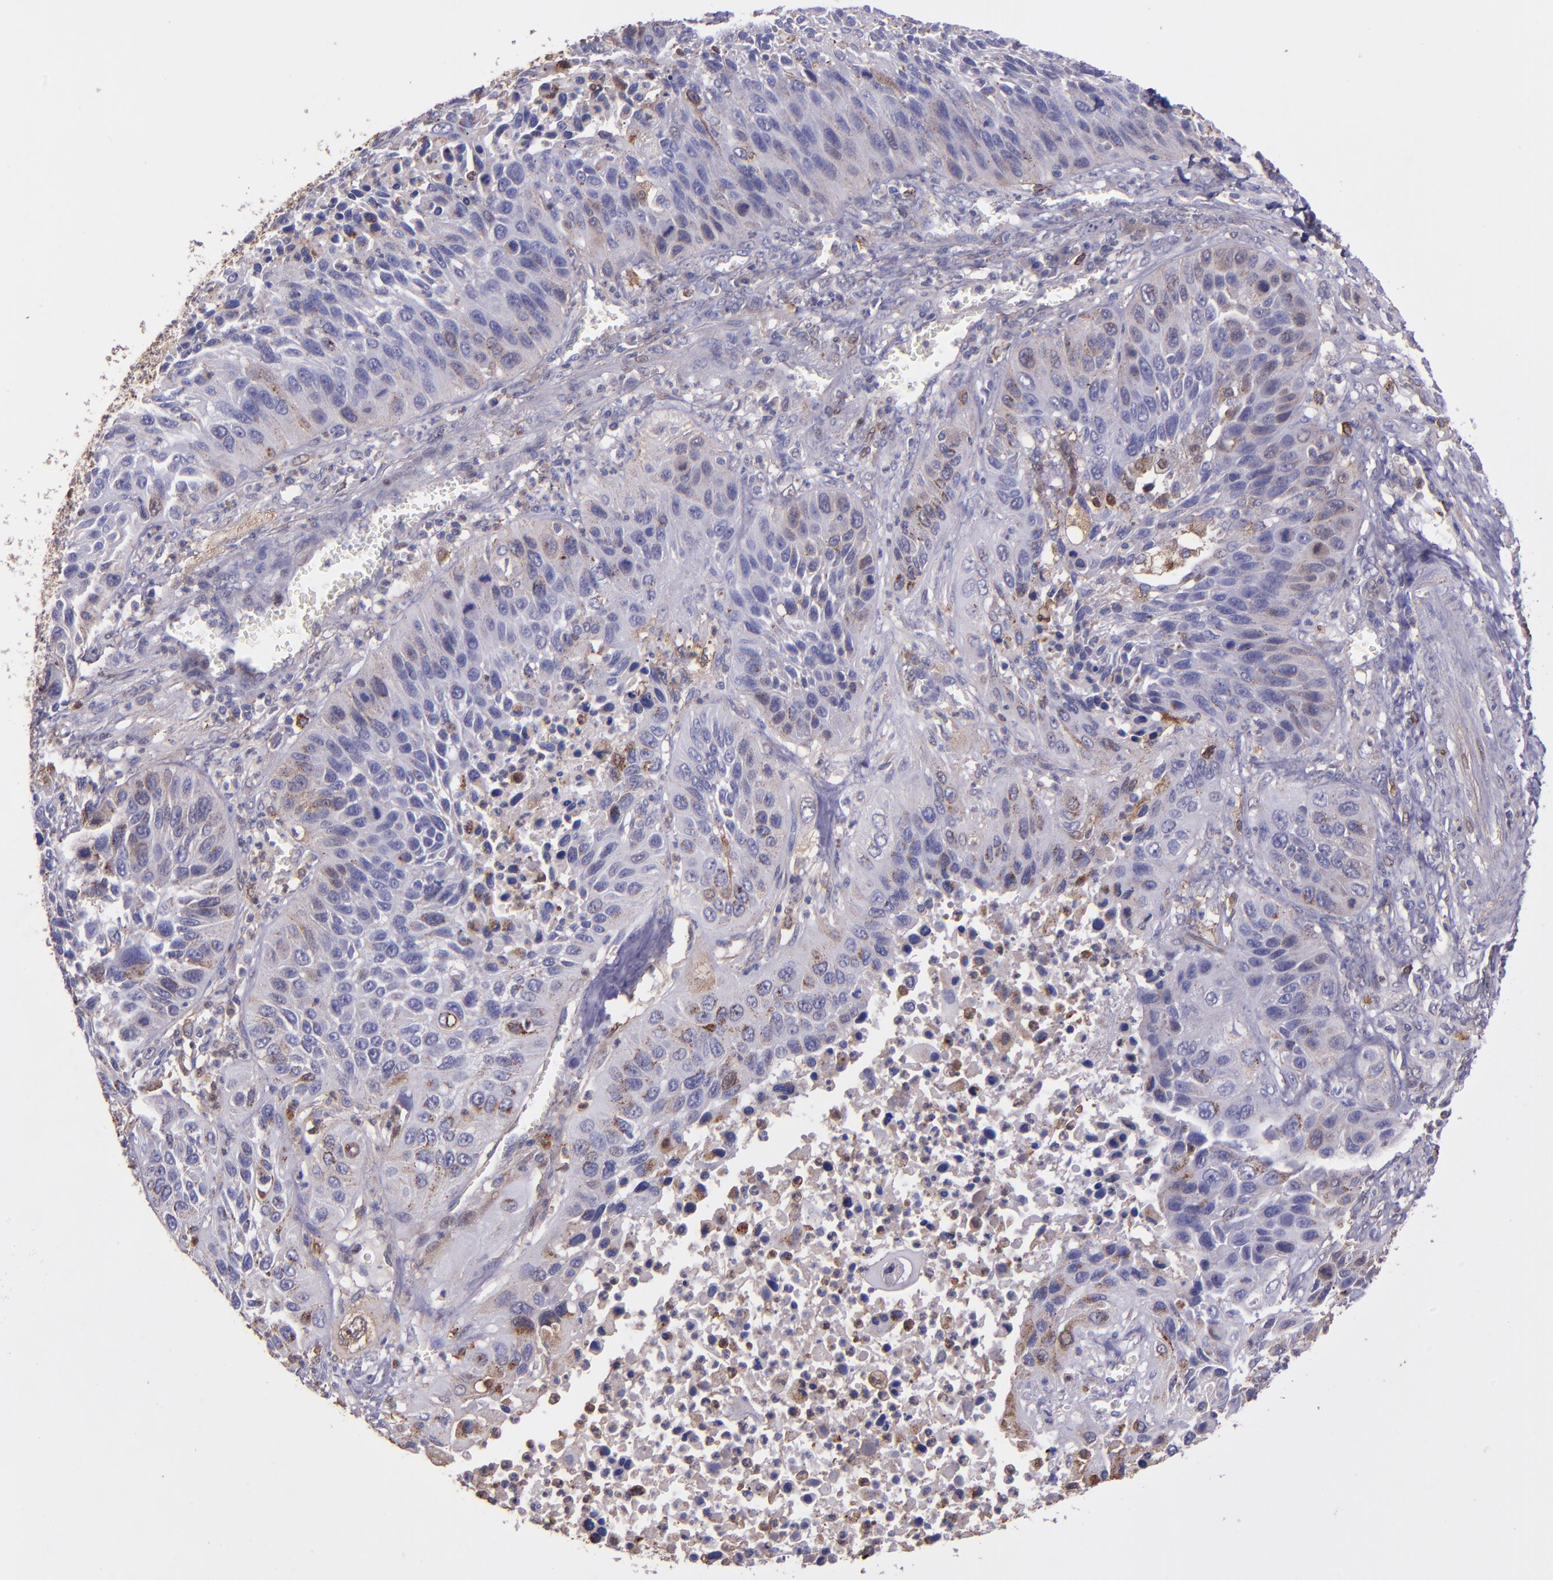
{"staining": {"intensity": "weak", "quantity": "<25%", "location": "cytoplasmic/membranous"}, "tissue": "lung cancer", "cell_type": "Tumor cells", "image_type": "cancer", "snomed": [{"axis": "morphology", "description": "Squamous cell carcinoma, NOS"}, {"axis": "topography", "description": "Lung"}], "caption": "The histopathology image displays no staining of tumor cells in lung cancer (squamous cell carcinoma).", "gene": "WASHC1", "patient": {"sex": "female", "age": 76}}